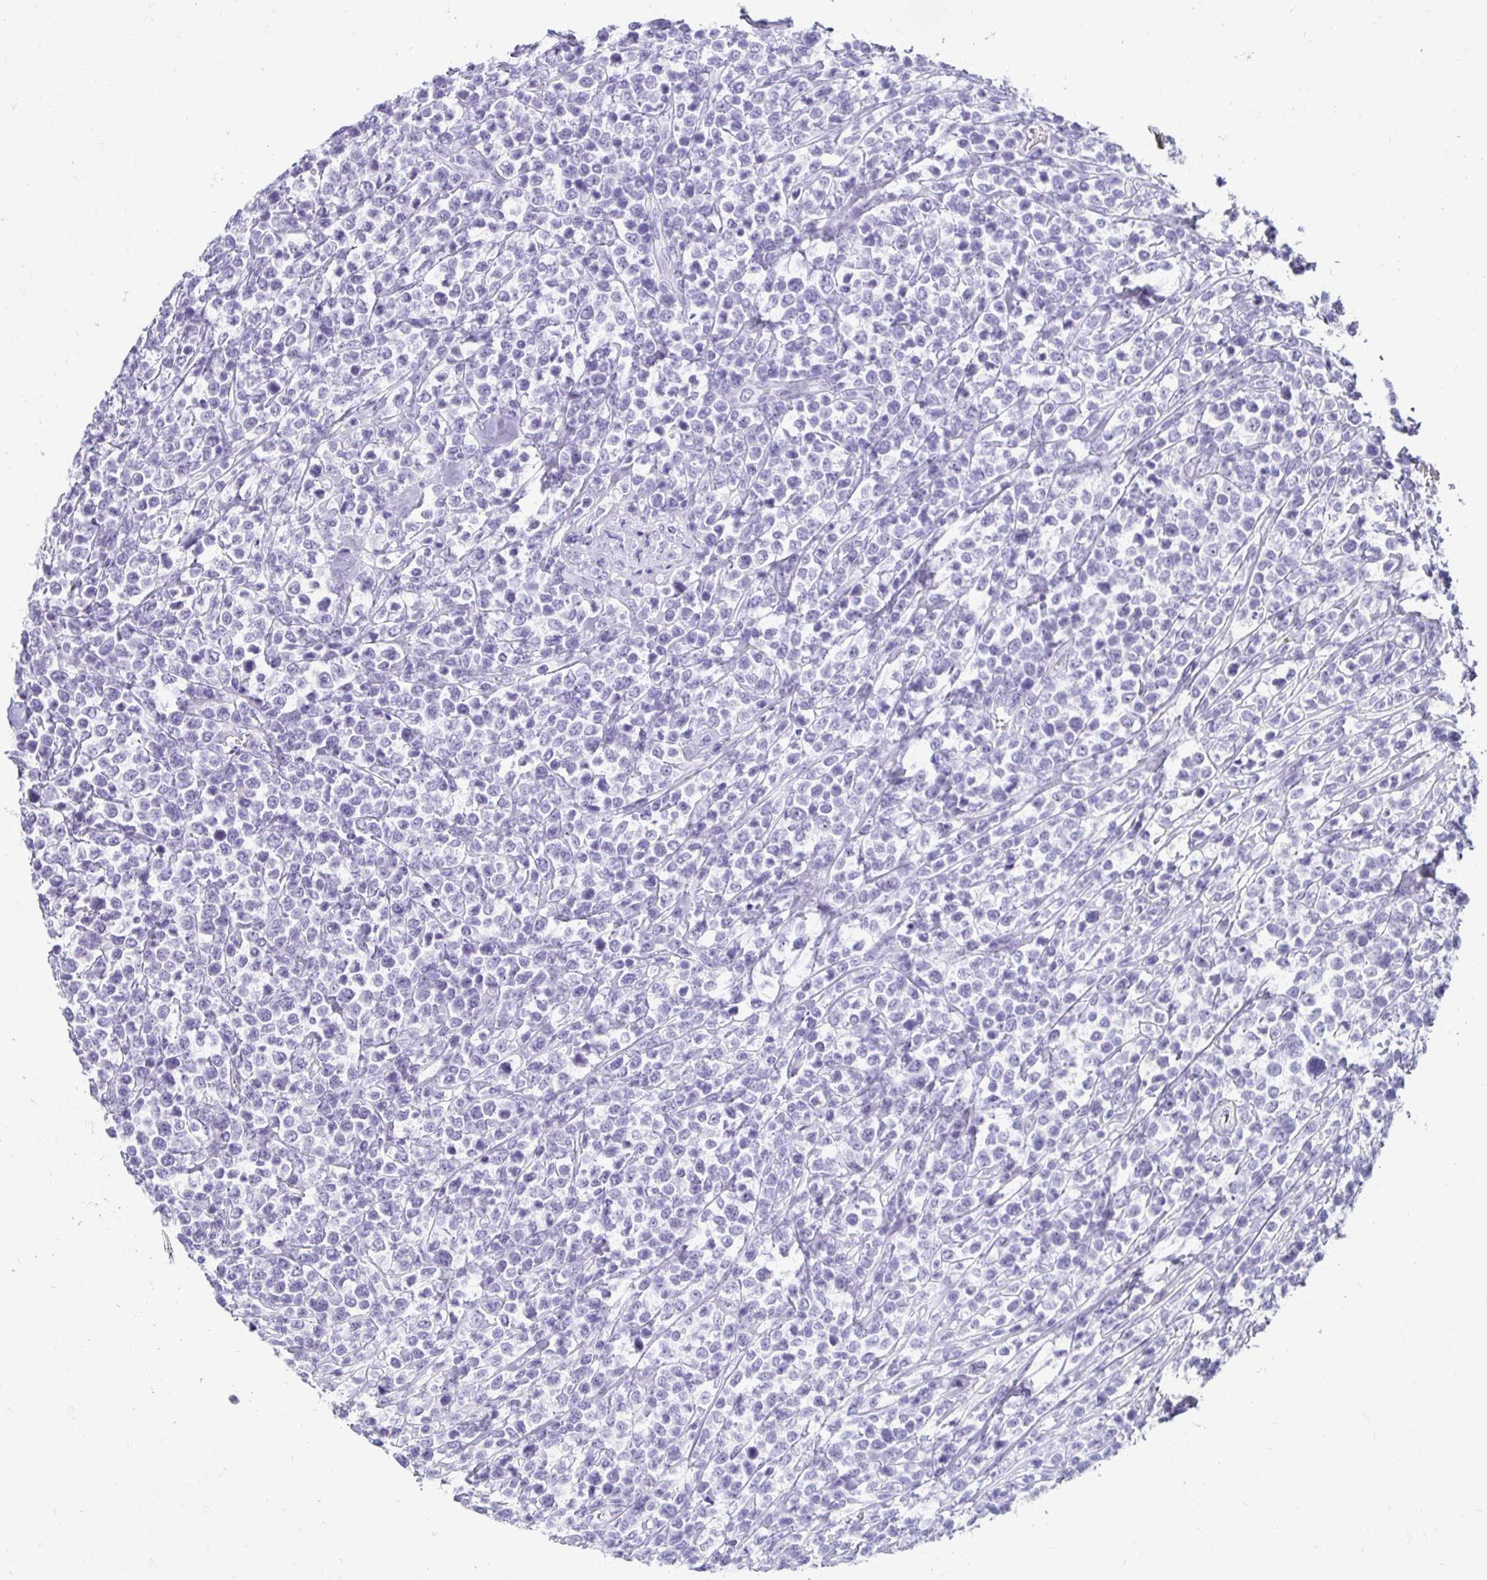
{"staining": {"intensity": "negative", "quantity": "none", "location": "none"}, "tissue": "lymphoma", "cell_type": "Tumor cells", "image_type": "cancer", "snomed": [{"axis": "morphology", "description": "Malignant lymphoma, non-Hodgkin's type, High grade"}, {"axis": "topography", "description": "Soft tissue"}], "caption": "High magnification brightfield microscopy of lymphoma stained with DAB (3,3'-diaminobenzidine) (brown) and counterstained with hematoxylin (blue): tumor cells show no significant expression. (DAB IHC, high magnification).", "gene": "CST6", "patient": {"sex": "female", "age": 56}}